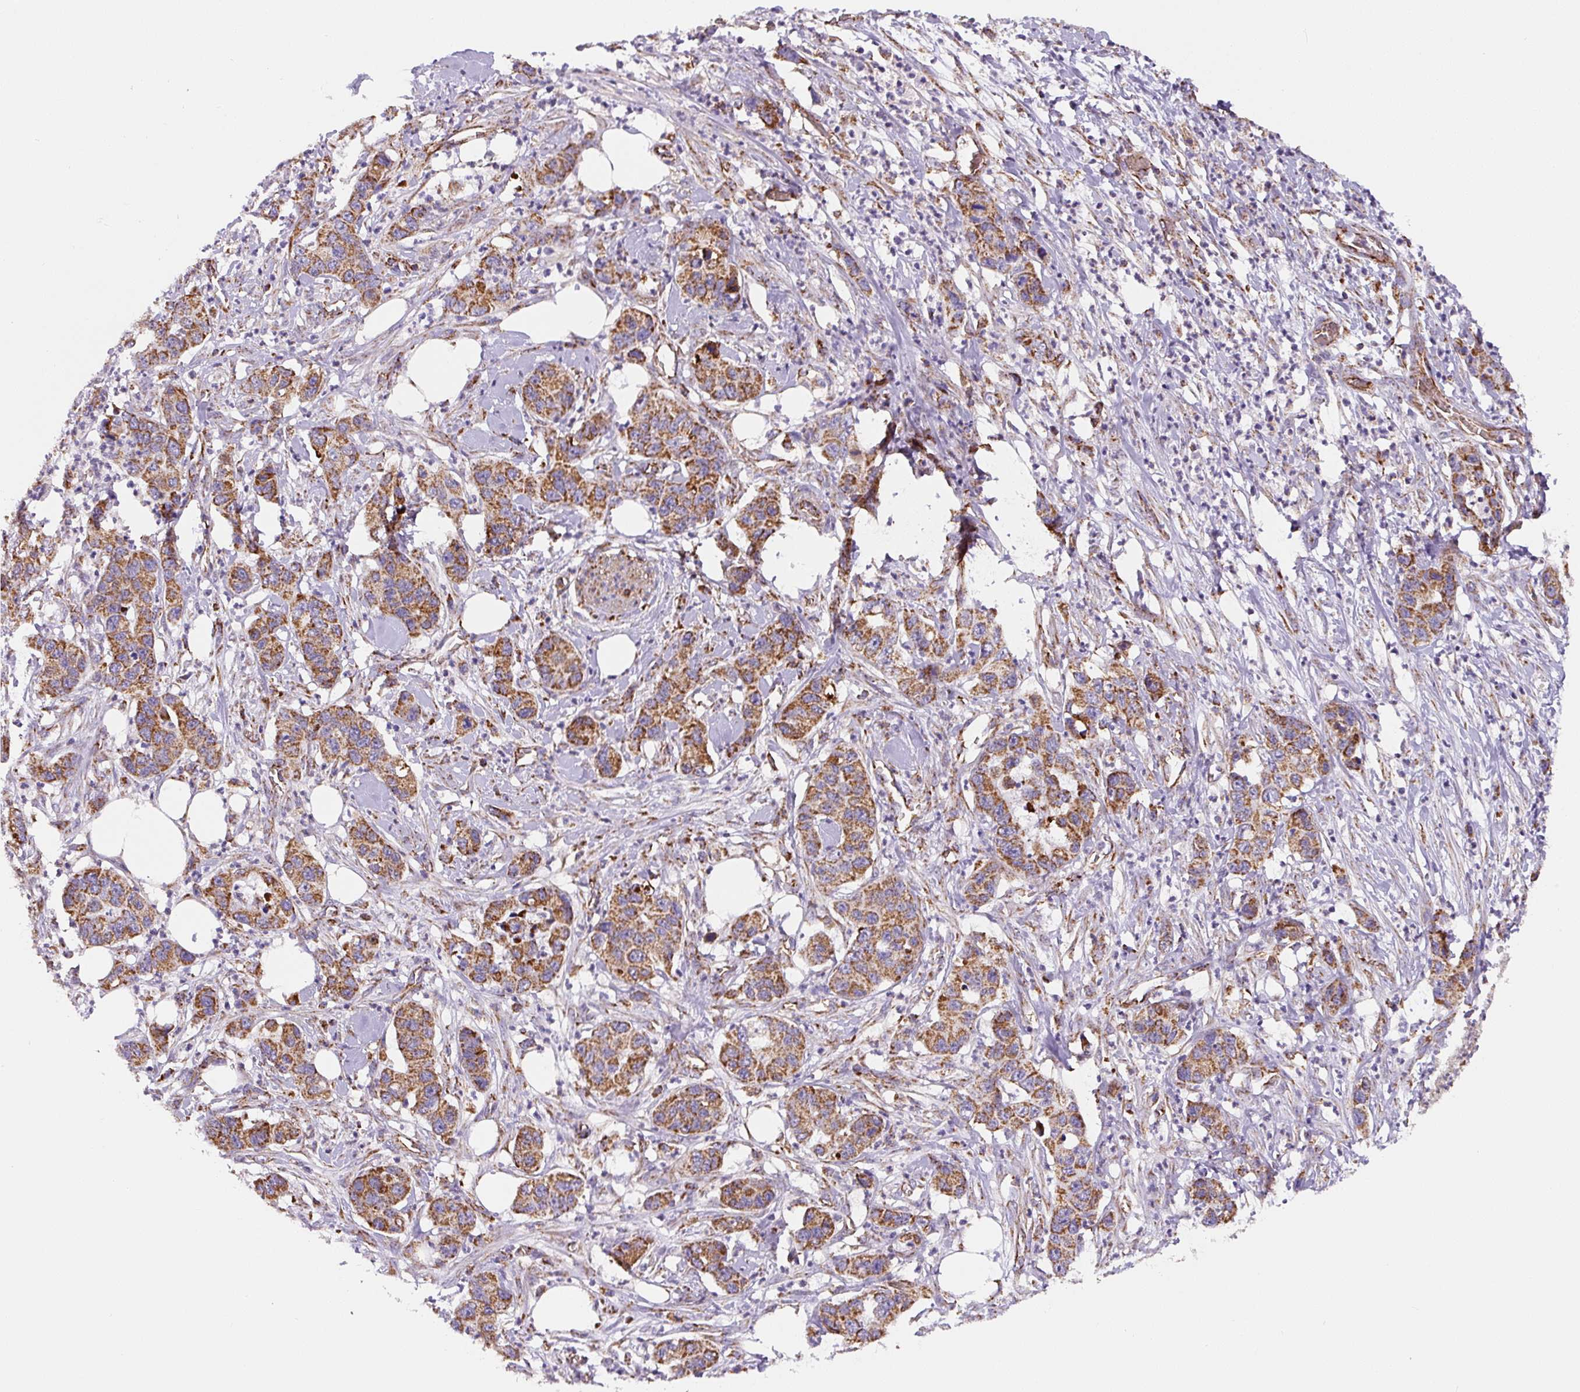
{"staining": {"intensity": "strong", "quantity": ">75%", "location": "cytoplasmic/membranous"}, "tissue": "pancreatic cancer", "cell_type": "Tumor cells", "image_type": "cancer", "snomed": [{"axis": "morphology", "description": "Adenocarcinoma, NOS"}, {"axis": "topography", "description": "Pancreas"}], "caption": "DAB (3,3'-diaminobenzidine) immunohistochemical staining of pancreatic cancer (adenocarcinoma) reveals strong cytoplasmic/membranous protein expression in about >75% of tumor cells. The staining was performed using DAB (3,3'-diaminobenzidine) to visualize the protein expression in brown, while the nuclei were stained in blue with hematoxylin (Magnification: 20x).", "gene": "MT-CO2", "patient": {"sex": "male", "age": 73}}